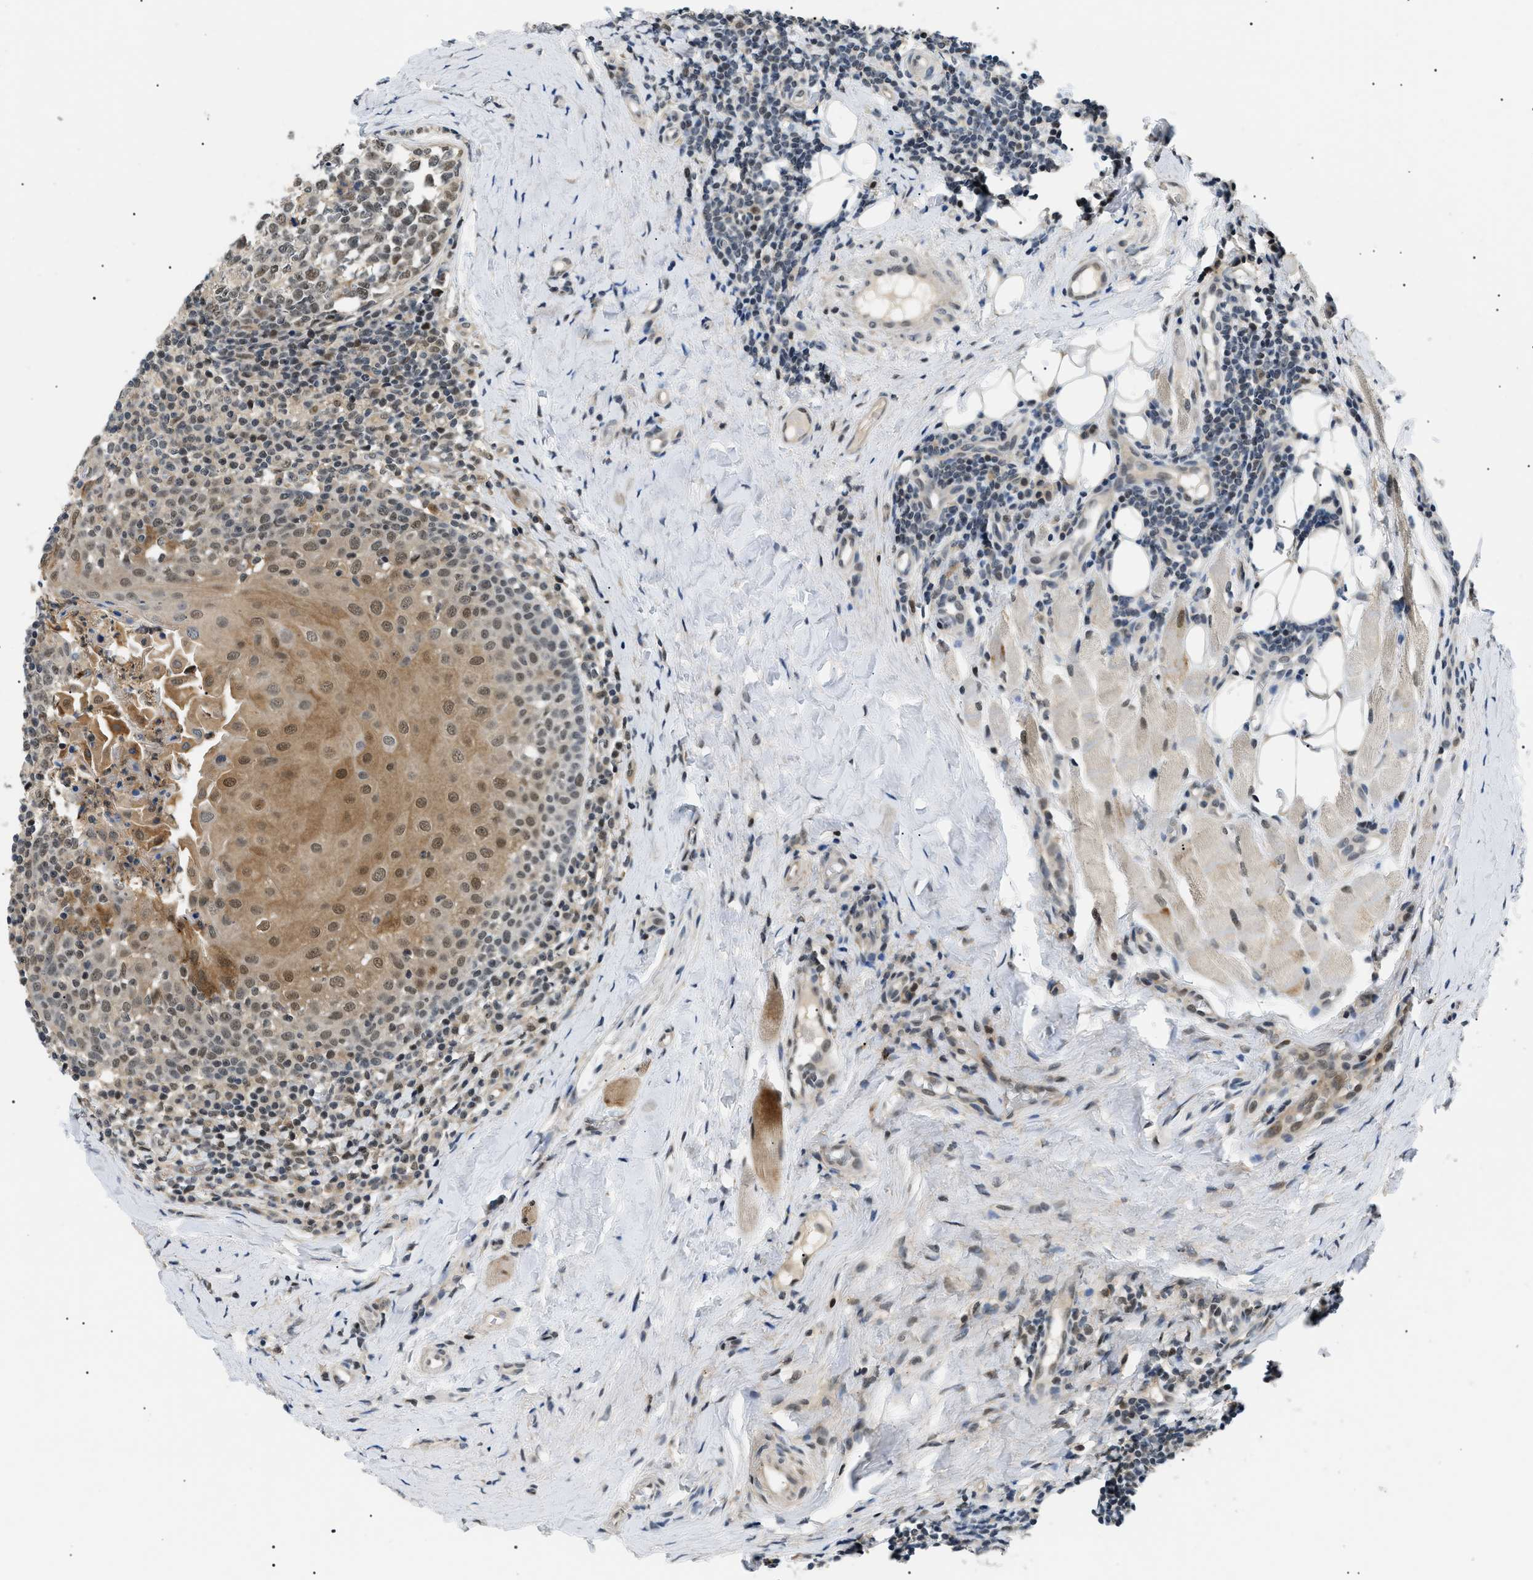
{"staining": {"intensity": "moderate", "quantity": ">75%", "location": "nuclear"}, "tissue": "tonsil", "cell_type": "Germinal center cells", "image_type": "normal", "snomed": [{"axis": "morphology", "description": "Normal tissue, NOS"}, {"axis": "topography", "description": "Tonsil"}], "caption": "Immunohistochemical staining of normal human tonsil demonstrates >75% levels of moderate nuclear protein staining in about >75% of germinal center cells. (IHC, brightfield microscopy, high magnification).", "gene": "RBM15", "patient": {"sex": "female", "age": 19}}